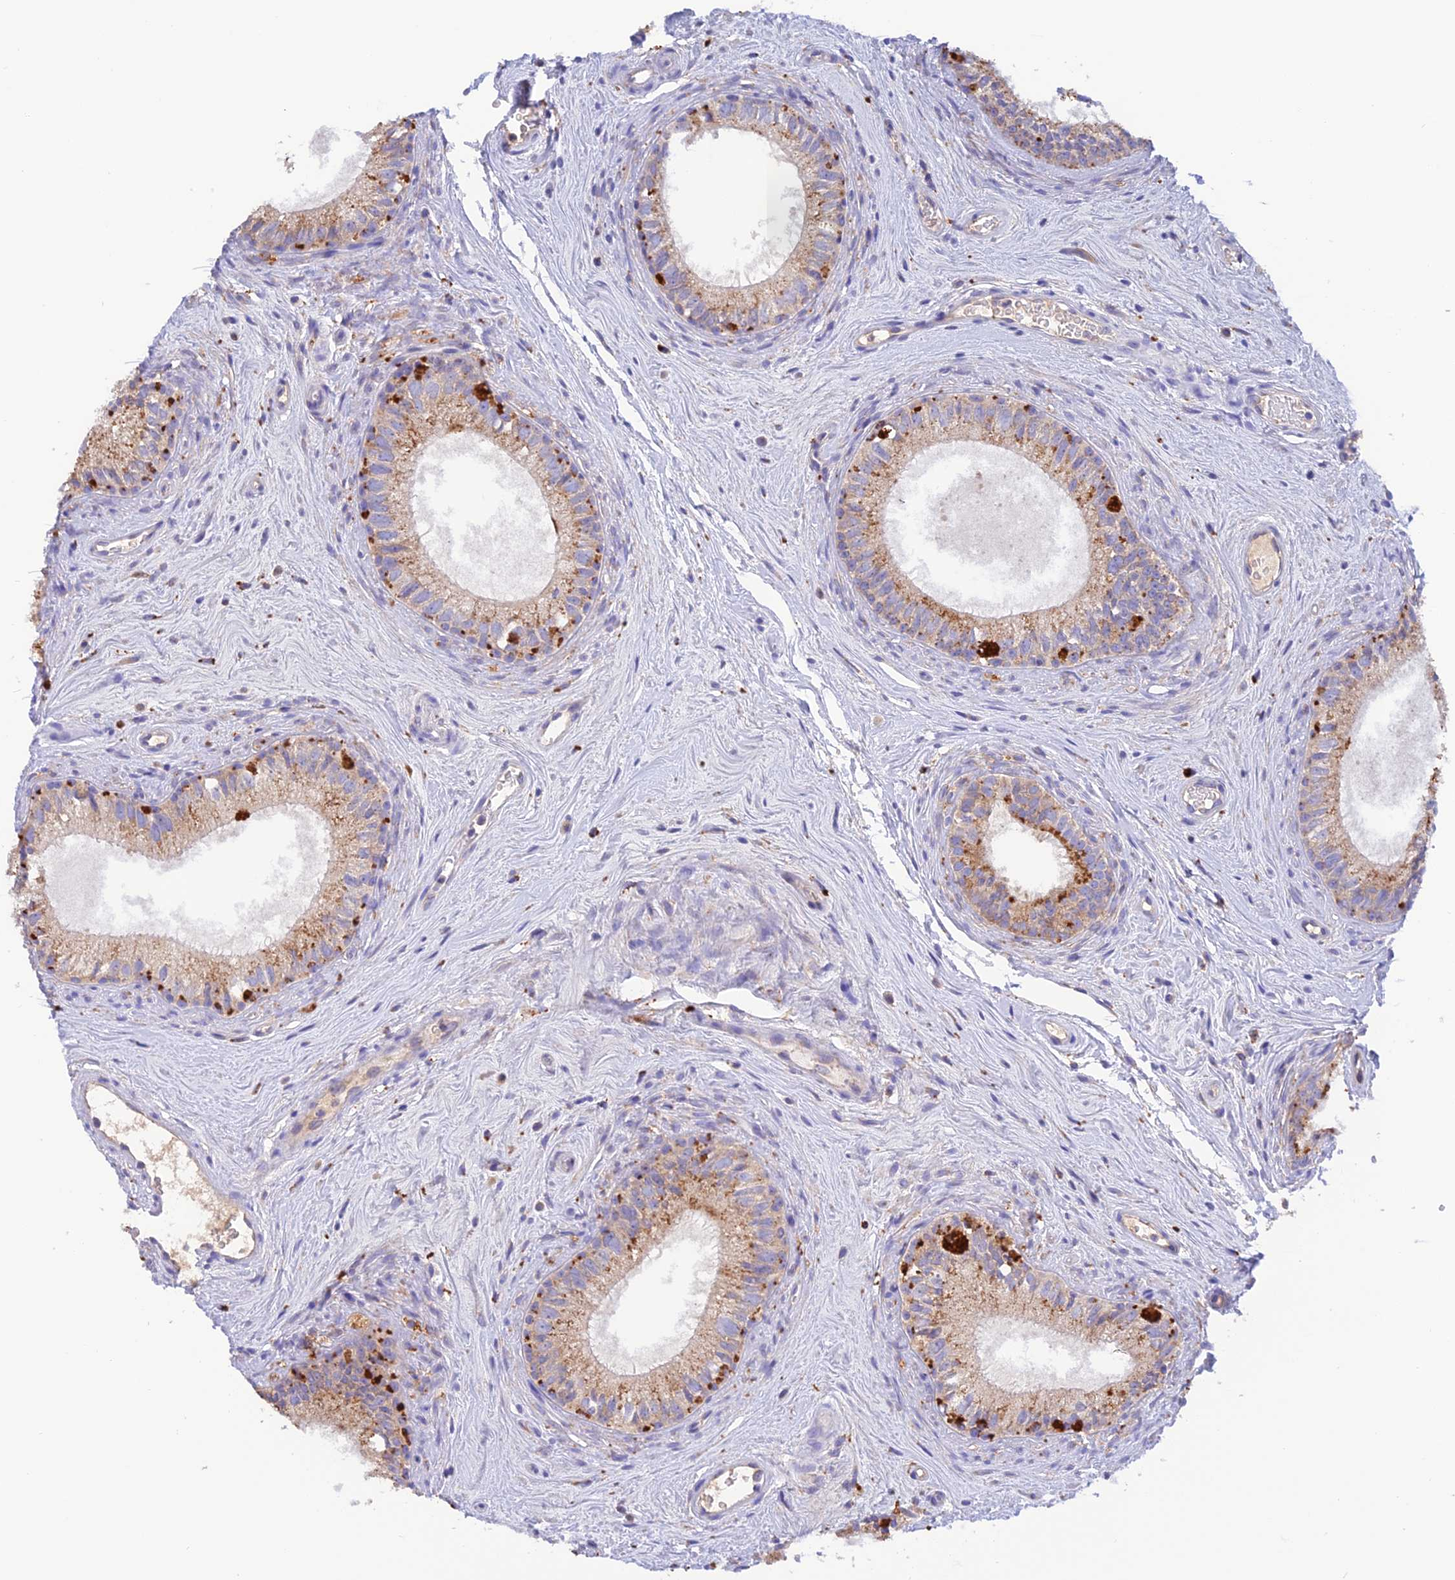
{"staining": {"intensity": "moderate", "quantity": "25%-75%", "location": "cytoplasmic/membranous"}, "tissue": "epididymis", "cell_type": "Glandular cells", "image_type": "normal", "snomed": [{"axis": "morphology", "description": "Normal tissue, NOS"}, {"axis": "topography", "description": "Epididymis"}], "caption": "This is a micrograph of immunohistochemistry staining of benign epididymis, which shows moderate positivity in the cytoplasmic/membranous of glandular cells.", "gene": "ENSG00000255439", "patient": {"sex": "male", "age": 71}}